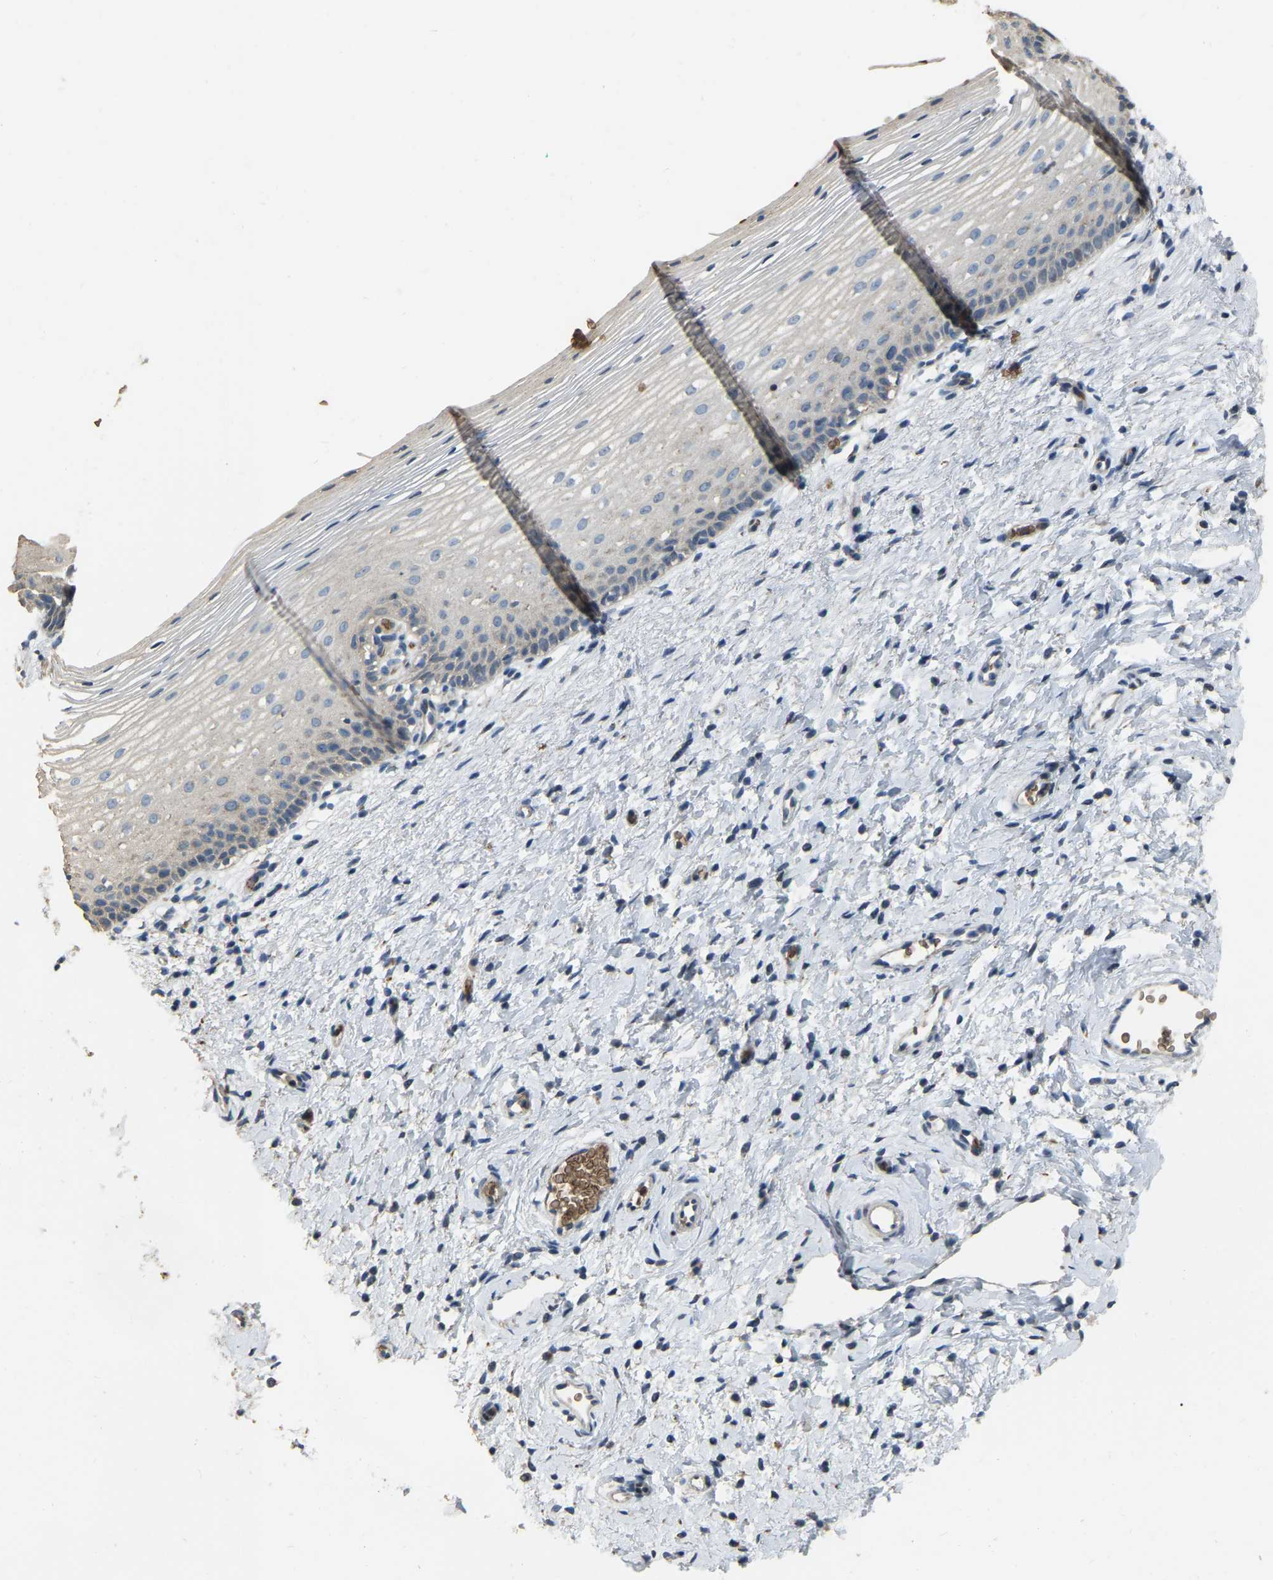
{"staining": {"intensity": "weak", "quantity": ">75%", "location": "cytoplasmic/membranous"}, "tissue": "cervix", "cell_type": "Glandular cells", "image_type": "normal", "snomed": [{"axis": "morphology", "description": "Normal tissue, NOS"}, {"axis": "topography", "description": "Cervix"}], "caption": "About >75% of glandular cells in benign cervix reveal weak cytoplasmic/membranous protein staining as visualized by brown immunohistochemical staining.", "gene": "CFAP298", "patient": {"sex": "female", "age": 72}}